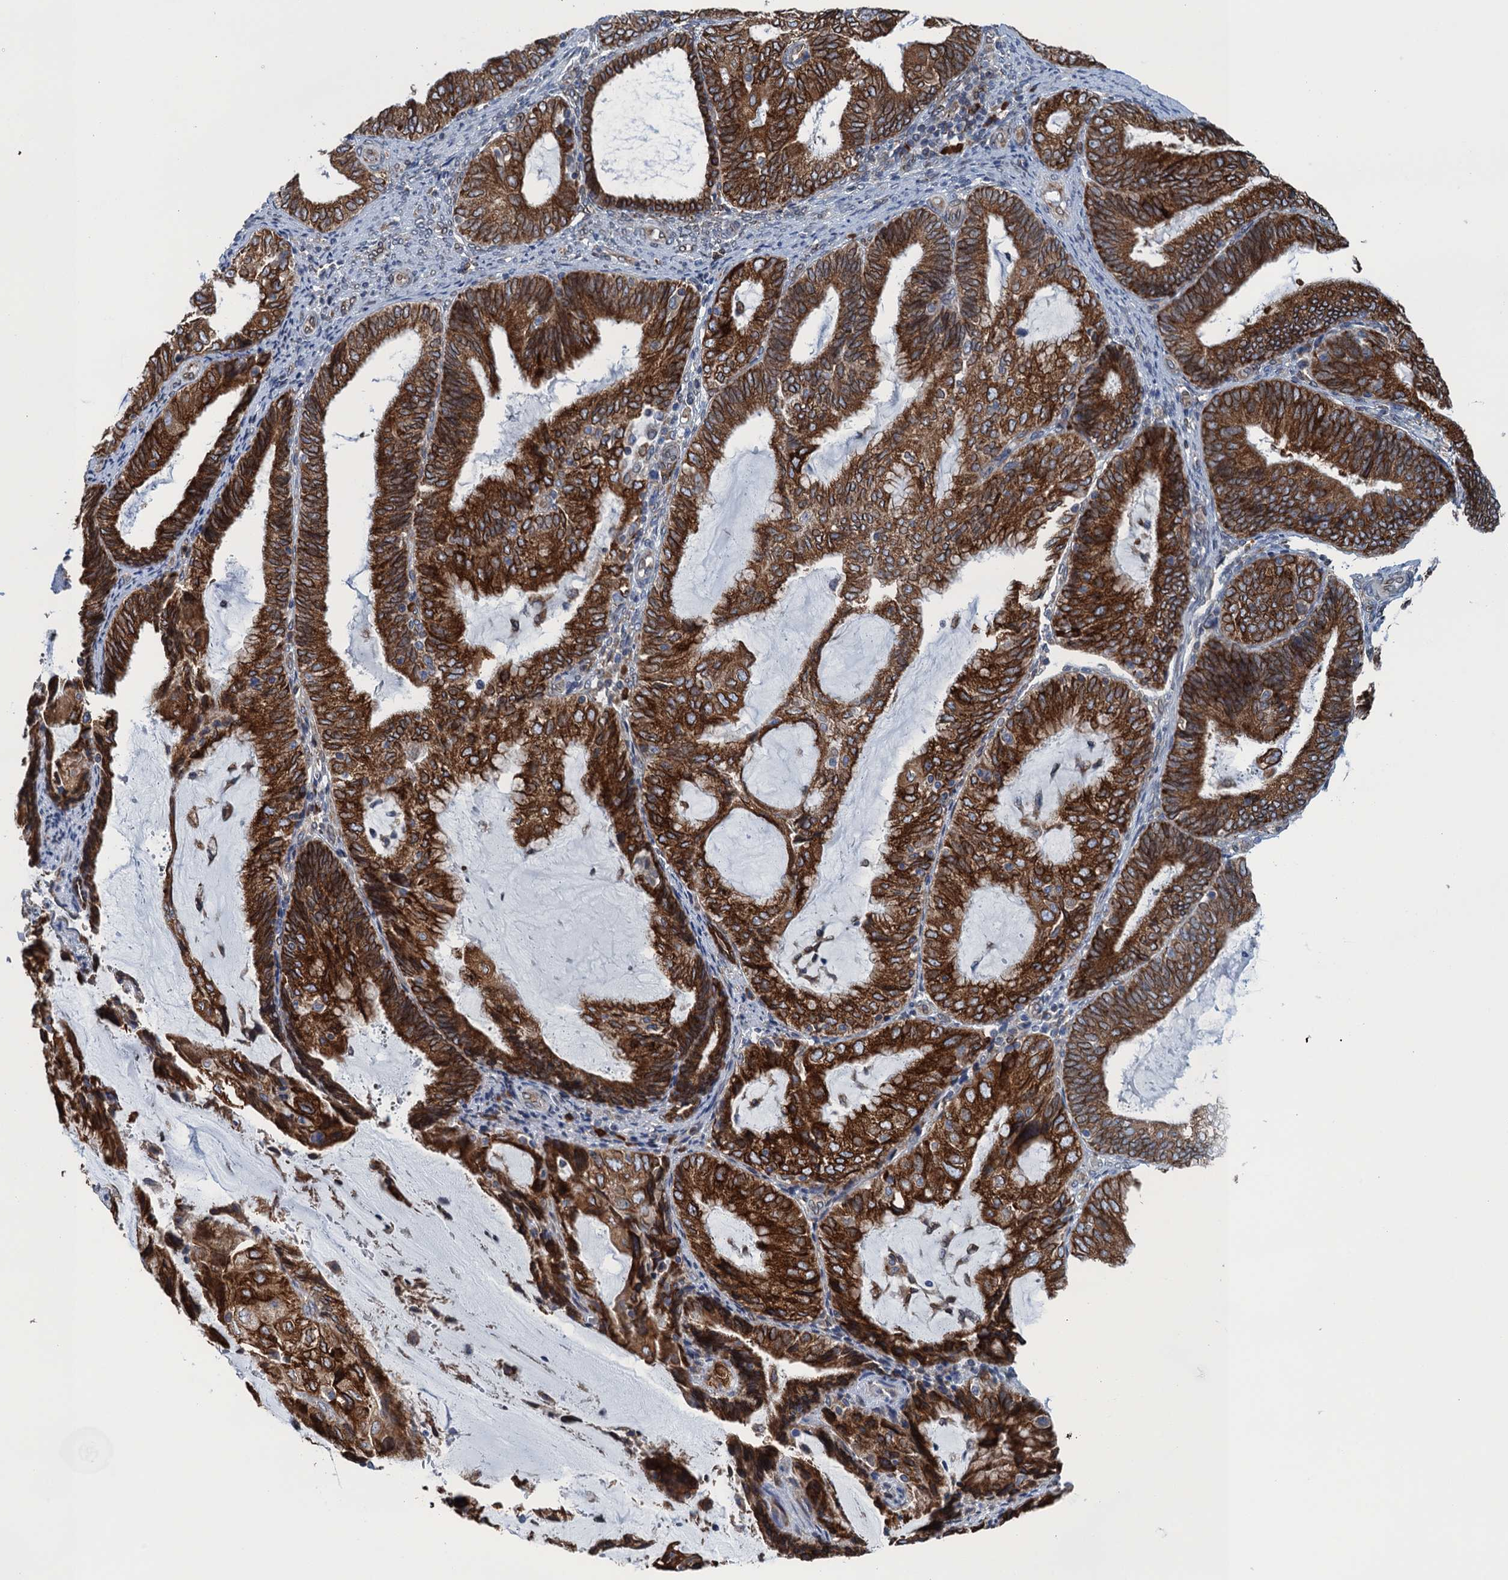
{"staining": {"intensity": "strong", "quantity": ">75%", "location": "cytoplasmic/membranous"}, "tissue": "endometrial cancer", "cell_type": "Tumor cells", "image_type": "cancer", "snomed": [{"axis": "morphology", "description": "Adenocarcinoma, NOS"}, {"axis": "topography", "description": "Endometrium"}], "caption": "Protein positivity by immunohistochemistry (IHC) exhibits strong cytoplasmic/membranous expression in about >75% of tumor cells in endometrial cancer. The protein of interest is stained brown, and the nuclei are stained in blue (DAB (3,3'-diaminobenzidine) IHC with brightfield microscopy, high magnification).", "gene": "TMEM205", "patient": {"sex": "female", "age": 81}}